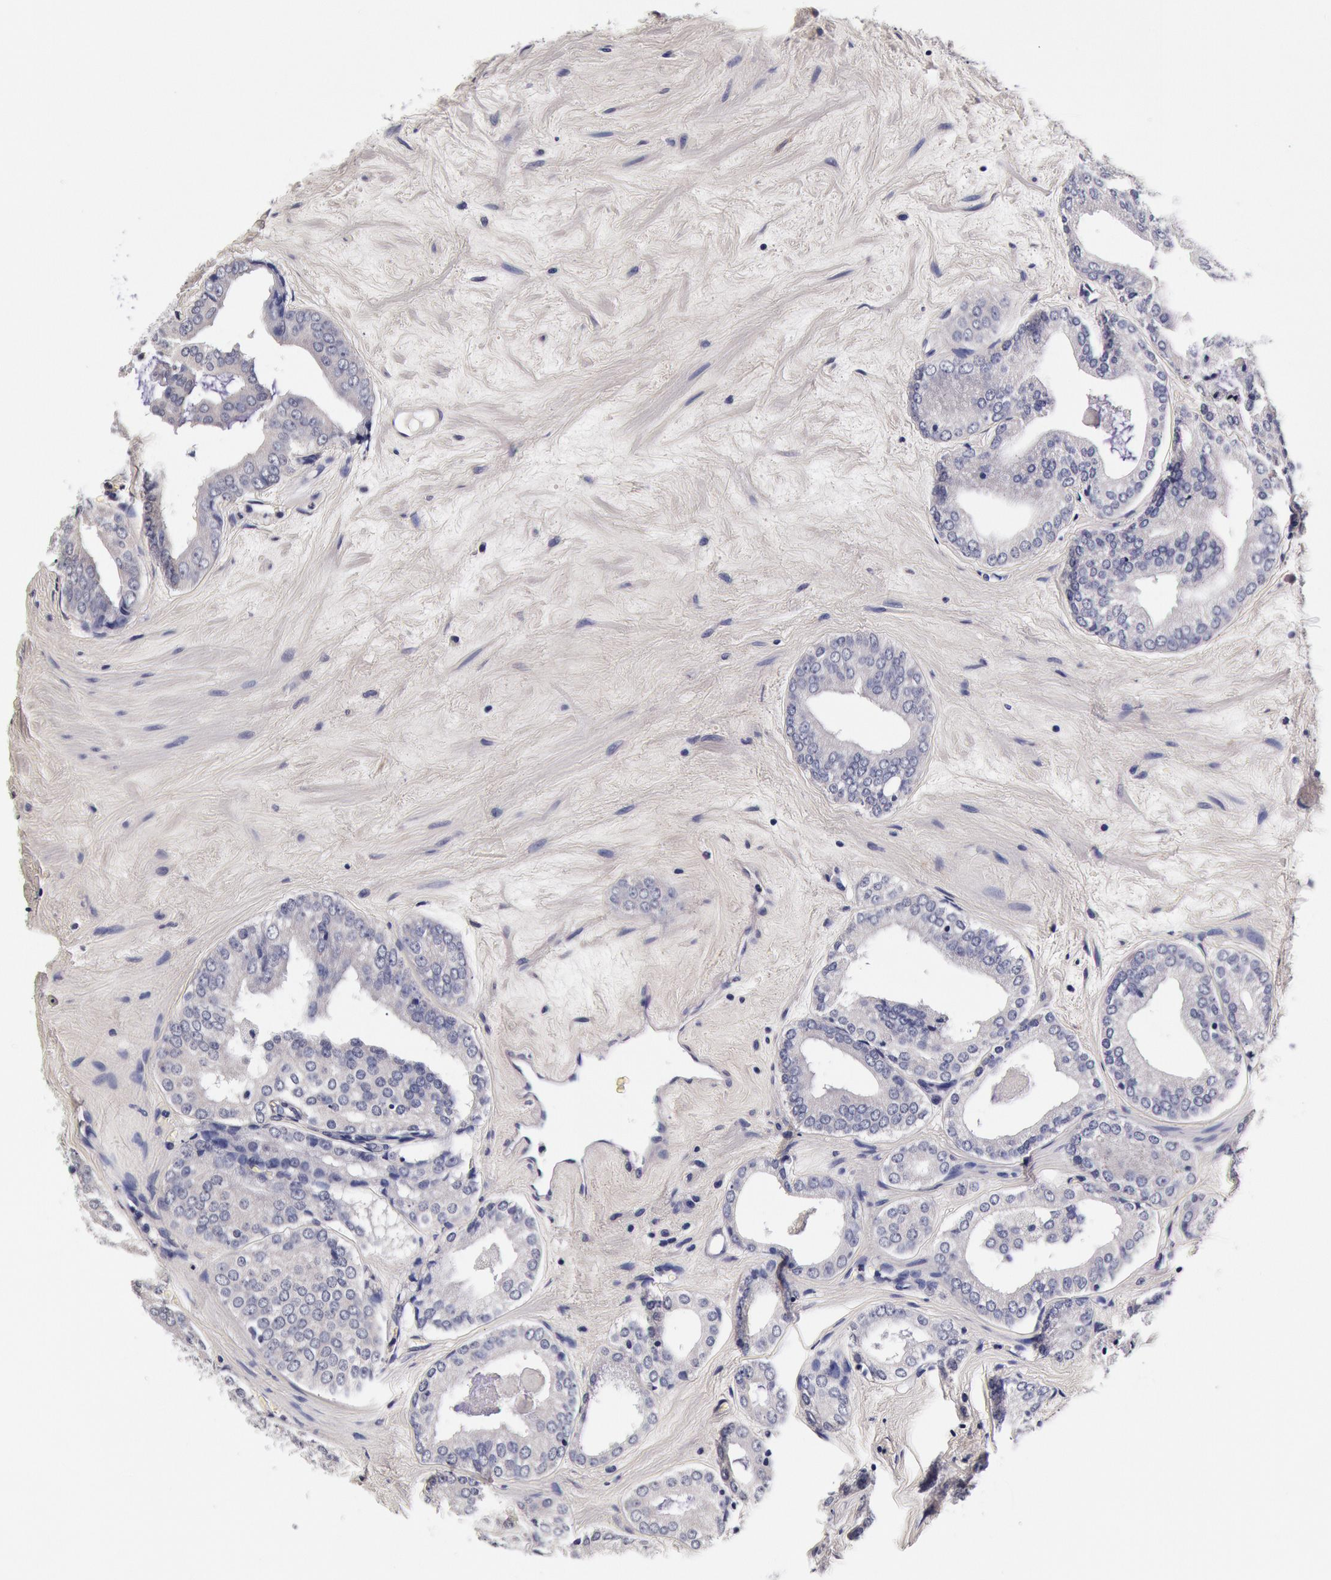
{"staining": {"intensity": "negative", "quantity": "none", "location": "none"}, "tissue": "prostate cancer", "cell_type": "Tumor cells", "image_type": "cancer", "snomed": [{"axis": "morphology", "description": "Adenocarcinoma, Medium grade"}, {"axis": "topography", "description": "Prostate"}], "caption": "Human medium-grade adenocarcinoma (prostate) stained for a protein using immunohistochemistry shows no positivity in tumor cells.", "gene": "CCDC22", "patient": {"sex": "male", "age": 79}}